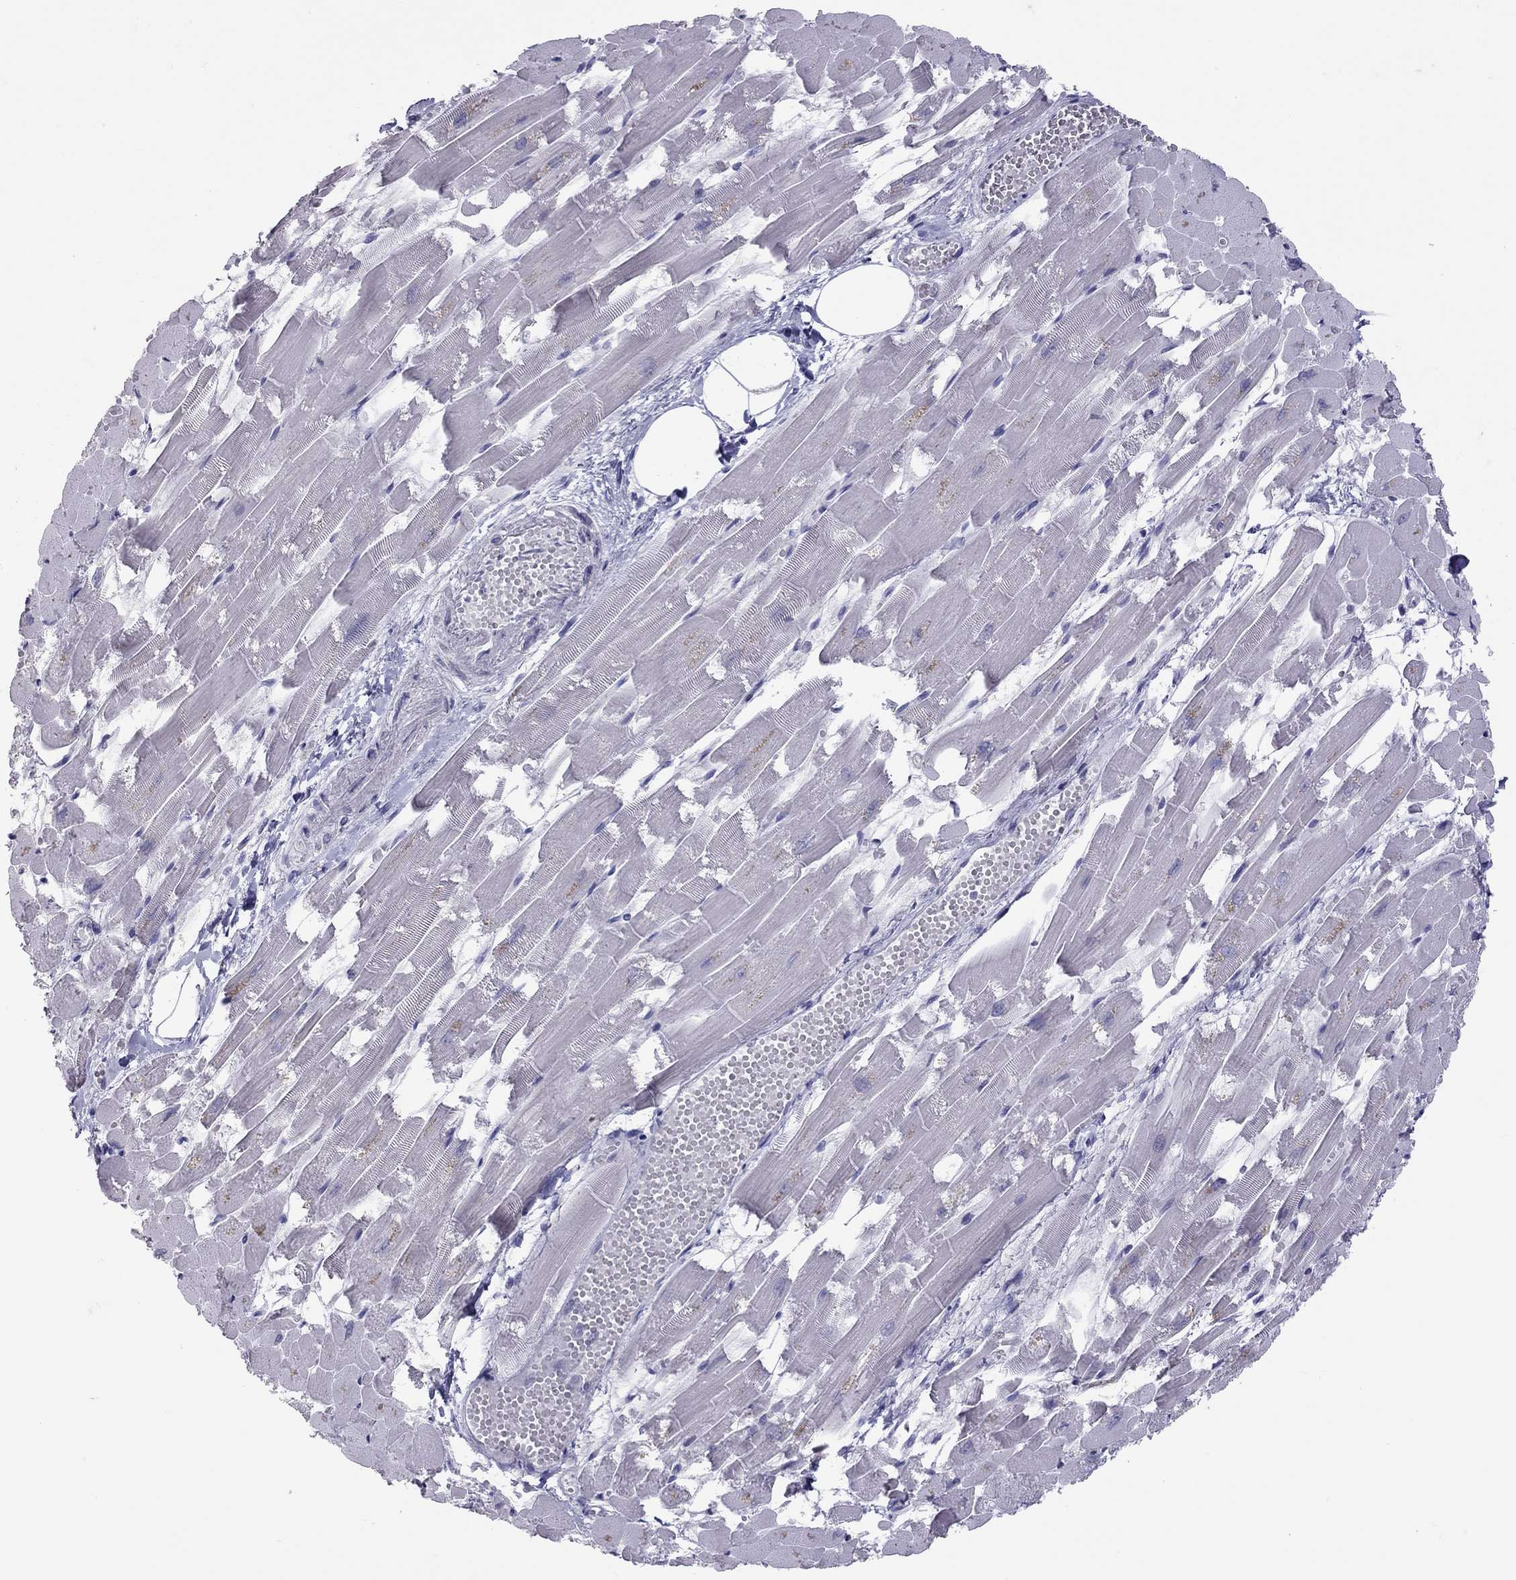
{"staining": {"intensity": "negative", "quantity": "none", "location": "none"}, "tissue": "heart muscle", "cell_type": "Cardiomyocytes", "image_type": "normal", "snomed": [{"axis": "morphology", "description": "Normal tissue, NOS"}, {"axis": "topography", "description": "Heart"}], "caption": "IHC image of normal heart muscle: human heart muscle stained with DAB reveals no significant protein expression in cardiomyocytes.", "gene": "MUC16", "patient": {"sex": "female", "age": 52}}